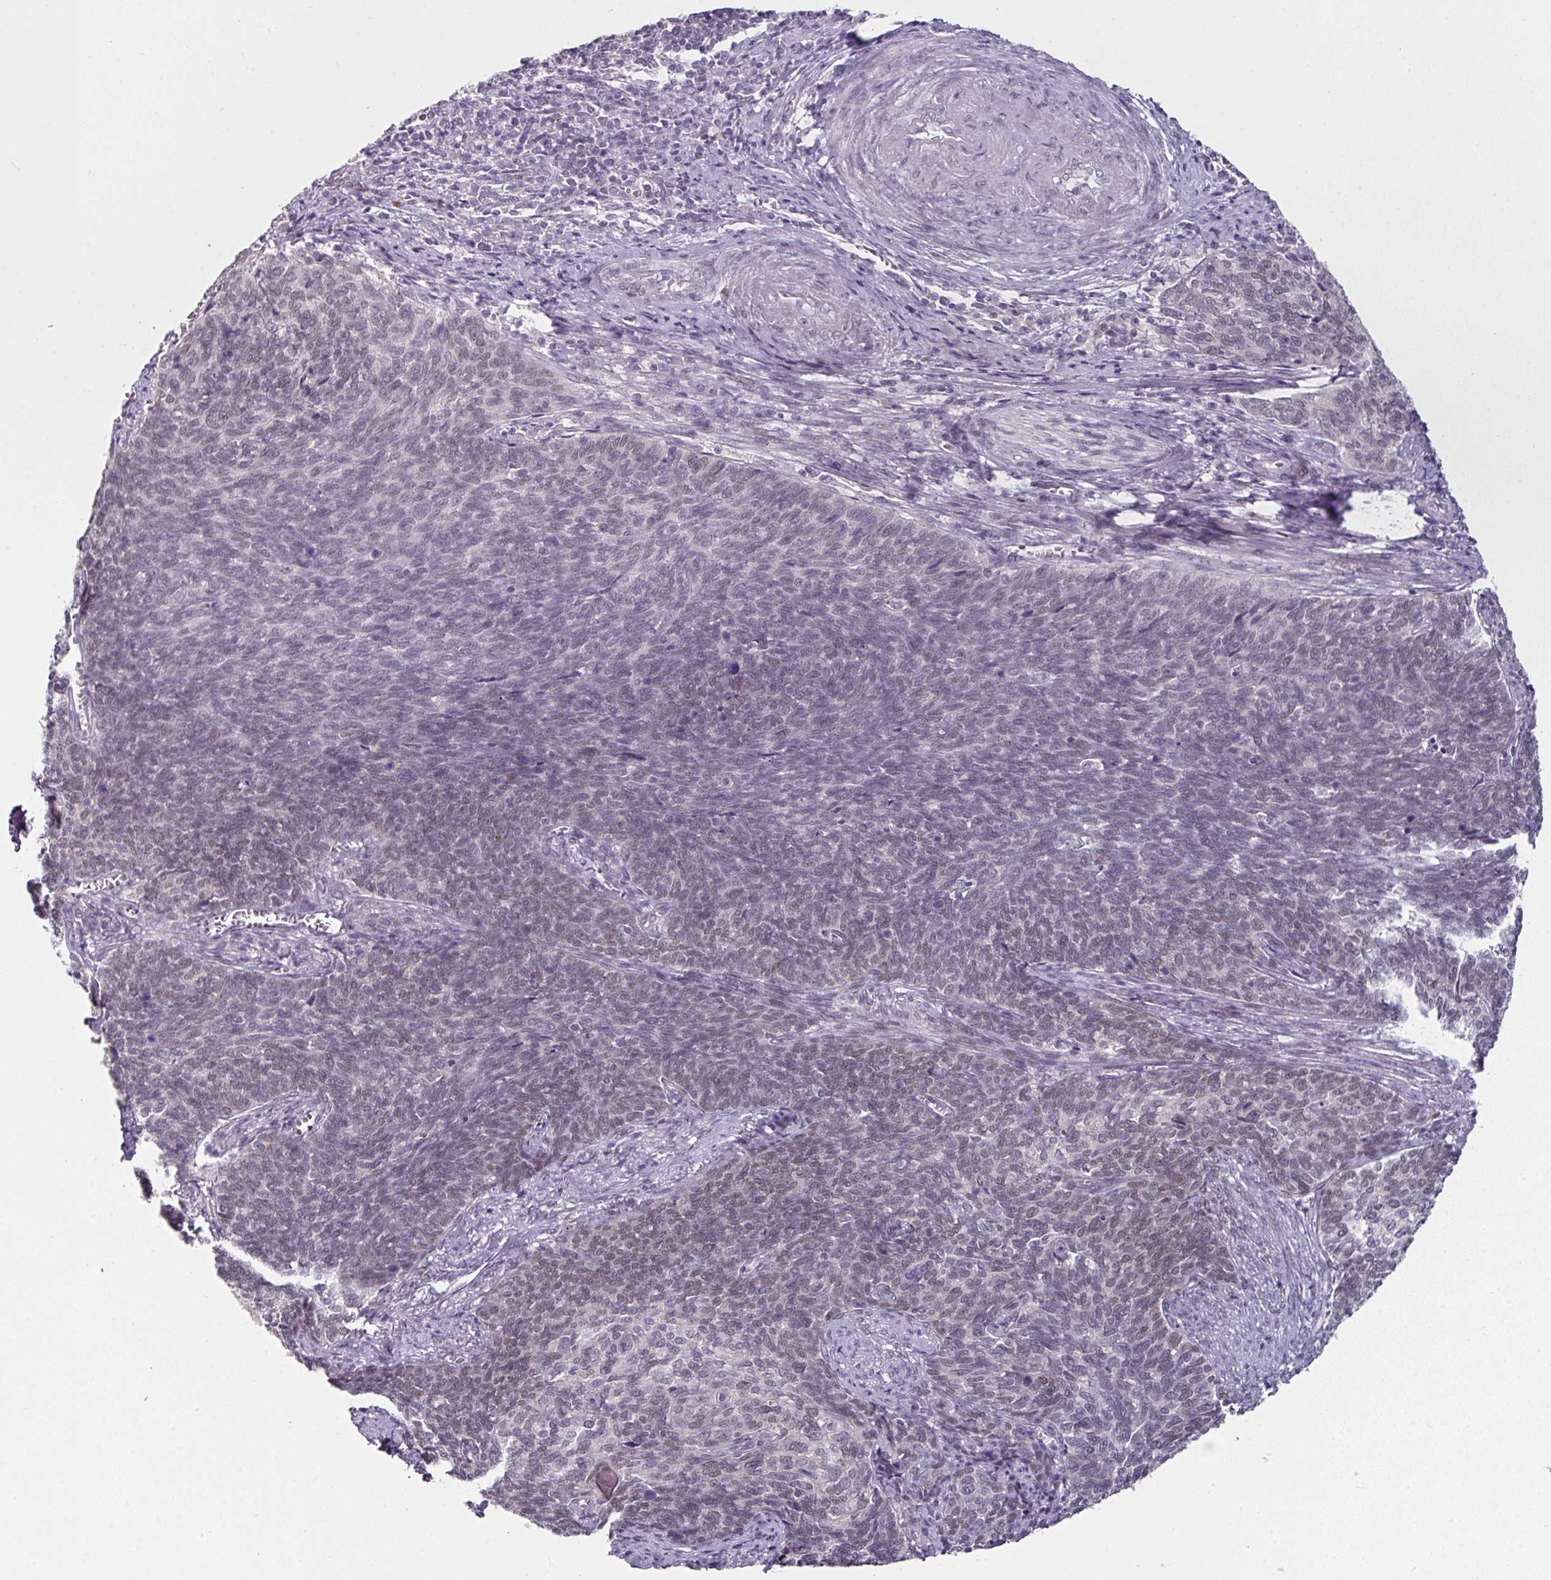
{"staining": {"intensity": "weak", "quantity": "25%-75%", "location": "nuclear"}, "tissue": "cervical cancer", "cell_type": "Tumor cells", "image_type": "cancer", "snomed": [{"axis": "morphology", "description": "Squamous cell carcinoma, NOS"}, {"axis": "topography", "description": "Cervix"}], "caption": "About 25%-75% of tumor cells in cervical squamous cell carcinoma show weak nuclear protein positivity as visualized by brown immunohistochemical staining.", "gene": "ELK1", "patient": {"sex": "female", "age": 39}}